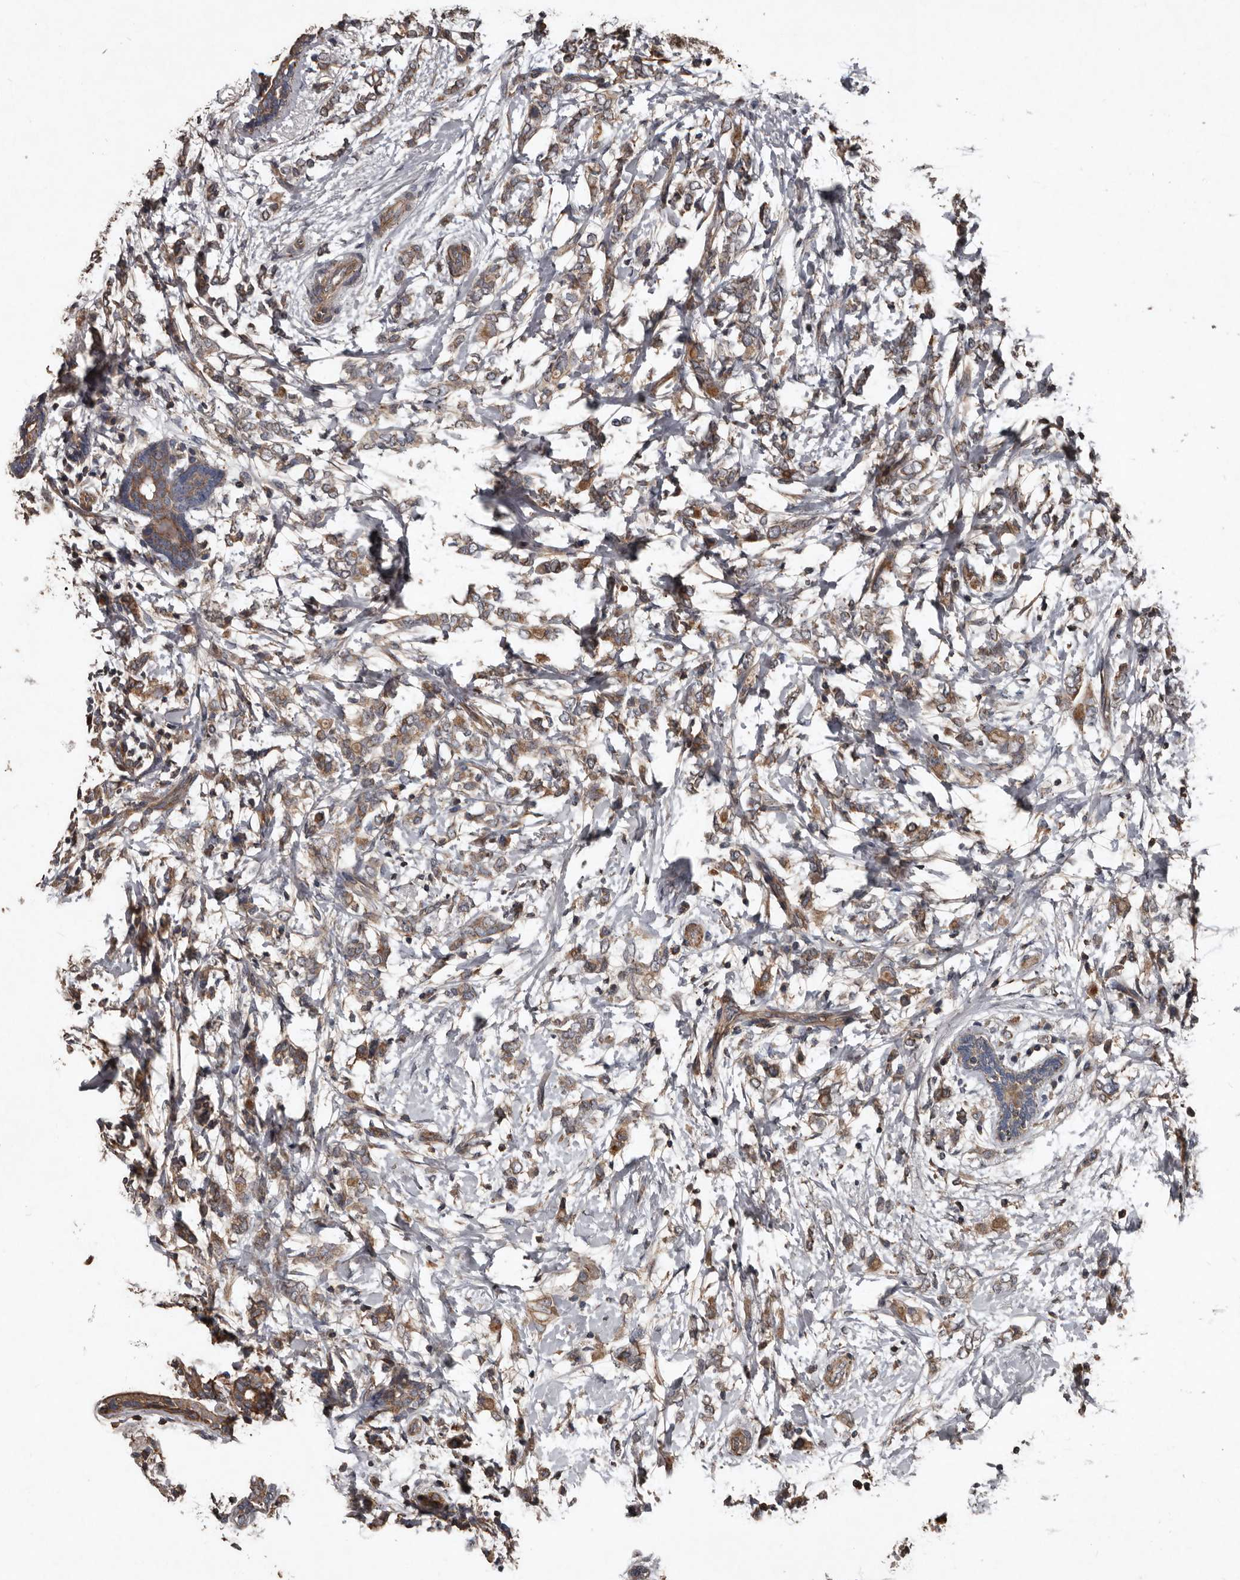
{"staining": {"intensity": "weak", "quantity": ">75%", "location": "cytoplasmic/membranous"}, "tissue": "breast cancer", "cell_type": "Tumor cells", "image_type": "cancer", "snomed": [{"axis": "morphology", "description": "Normal tissue, NOS"}, {"axis": "morphology", "description": "Lobular carcinoma"}, {"axis": "topography", "description": "Breast"}], "caption": "Immunohistochemical staining of breast cancer (lobular carcinoma) reveals weak cytoplasmic/membranous protein expression in approximately >75% of tumor cells. (DAB = brown stain, brightfield microscopy at high magnification).", "gene": "GREB1", "patient": {"sex": "female", "age": 47}}